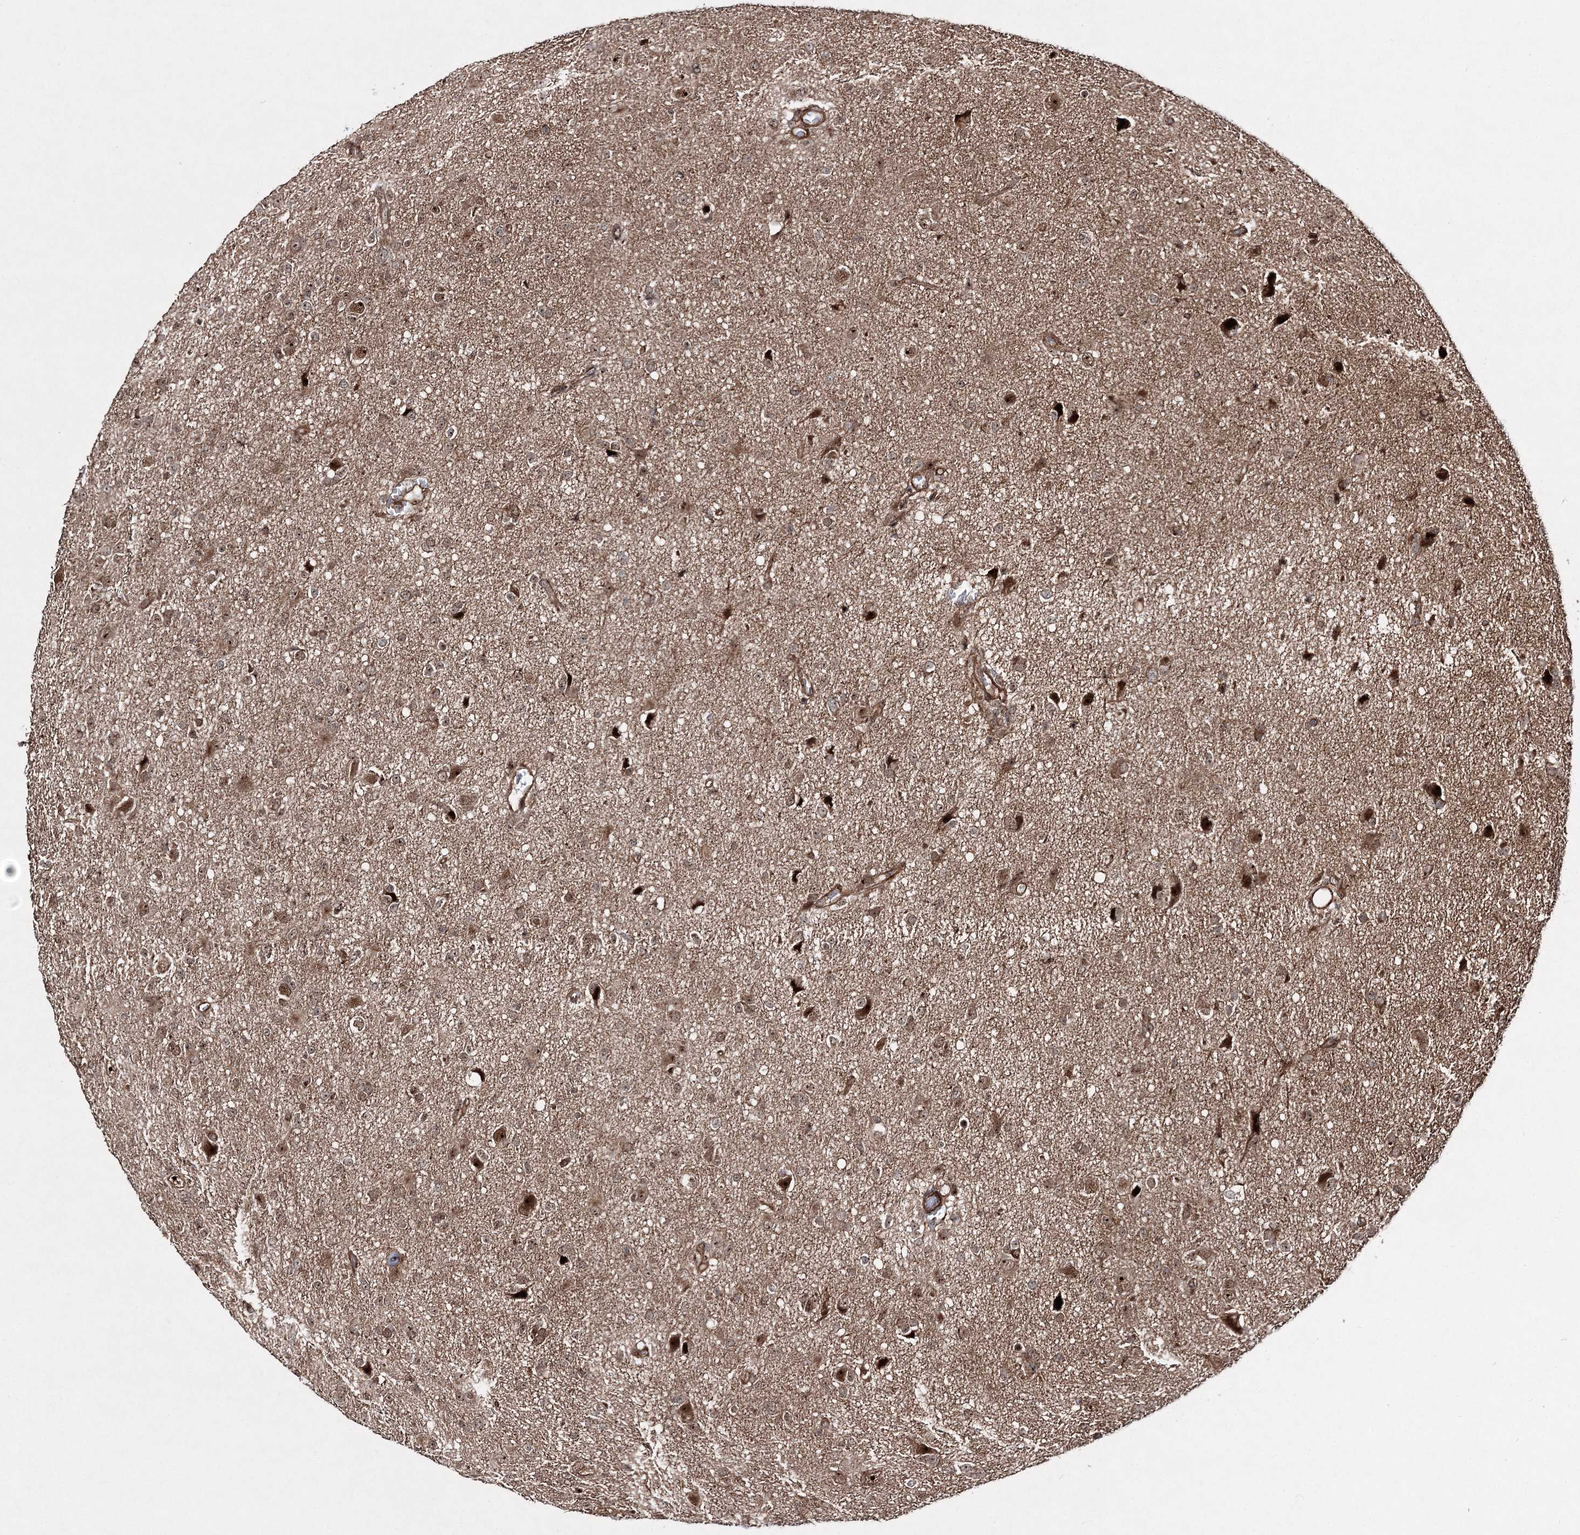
{"staining": {"intensity": "moderate", "quantity": ">75%", "location": "cytoplasmic/membranous,nuclear"}, "tissue": "glioma", "cell_type": "Tumor cells", "image_type": "cancer", "snomed": [{"axis": "morphology", "description": "Glioma, malignant, High grade"}, {"axis": "topography", "description": "Brain"}], "caption": "The photomicrograph reveals a brown stain indicating the presence of a protein in the cytoplasmic/membranous and nuclear of tumor cells in high-grade glioma (malignant).", "gene": "SERINC5", "patient": {"sex": "female", "age": 57}}